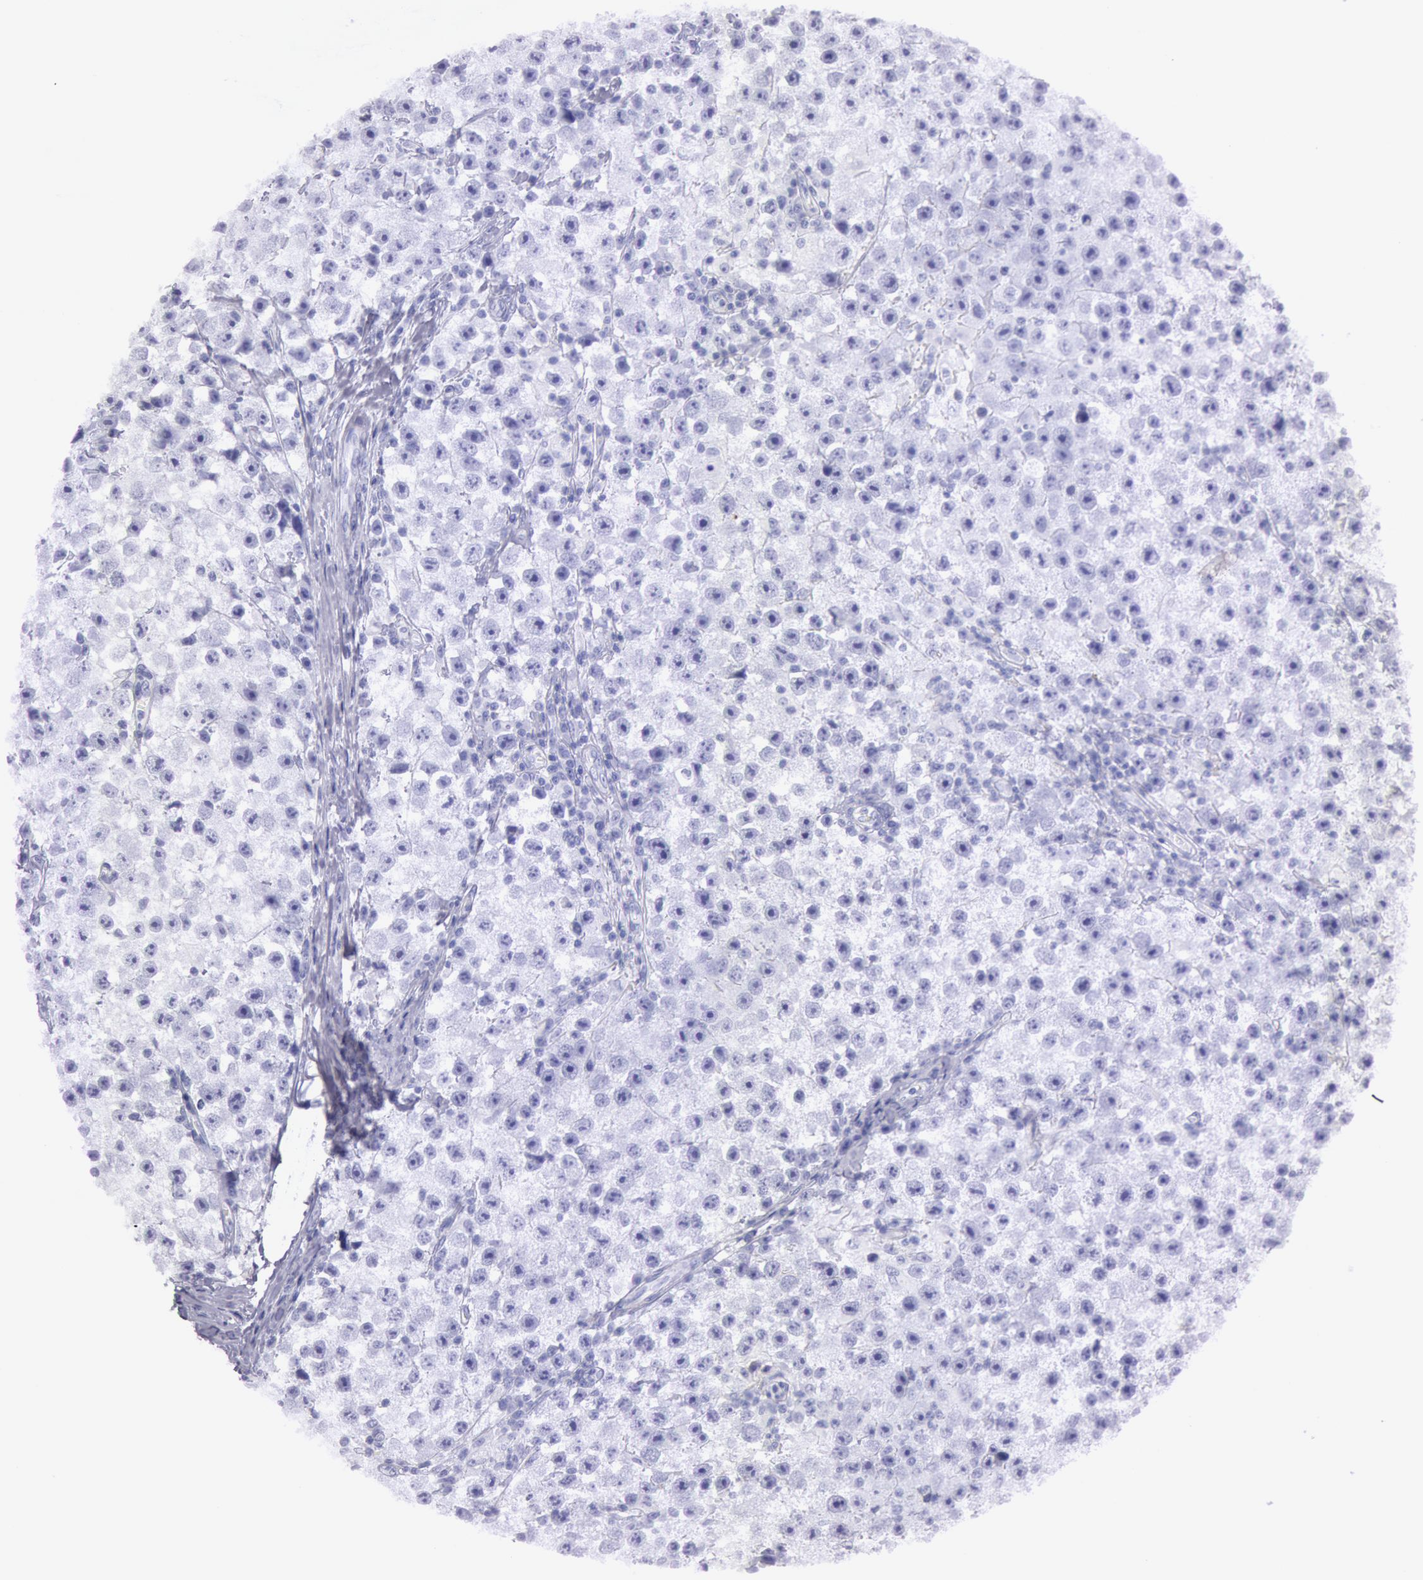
{"staining": {"intensity": "negative", "quantity": "none", "location": "none"}, "tissue": "testis cancer", "cell_type": "Tumor cells", "image_type": "cancer", "snomed": [{"axis": "morphology", "description": "Seminoma, NOS"}, {"axis": "topography", "description": "Testis"}], "caption": "A high-resolution histopathology image shows immunohistochemistry staining of seminoma (testis), which exhibits no significant staining in tumor cells. The staining was performed using DAB (3,3'-diaminobenzidine) to visualize the protein expression in brown, while the nuclei were stained in blue with hematoxylin (Magnification: 20x).", "gene": "ESS2", "patient": {"sex": "male", "age": 35}}